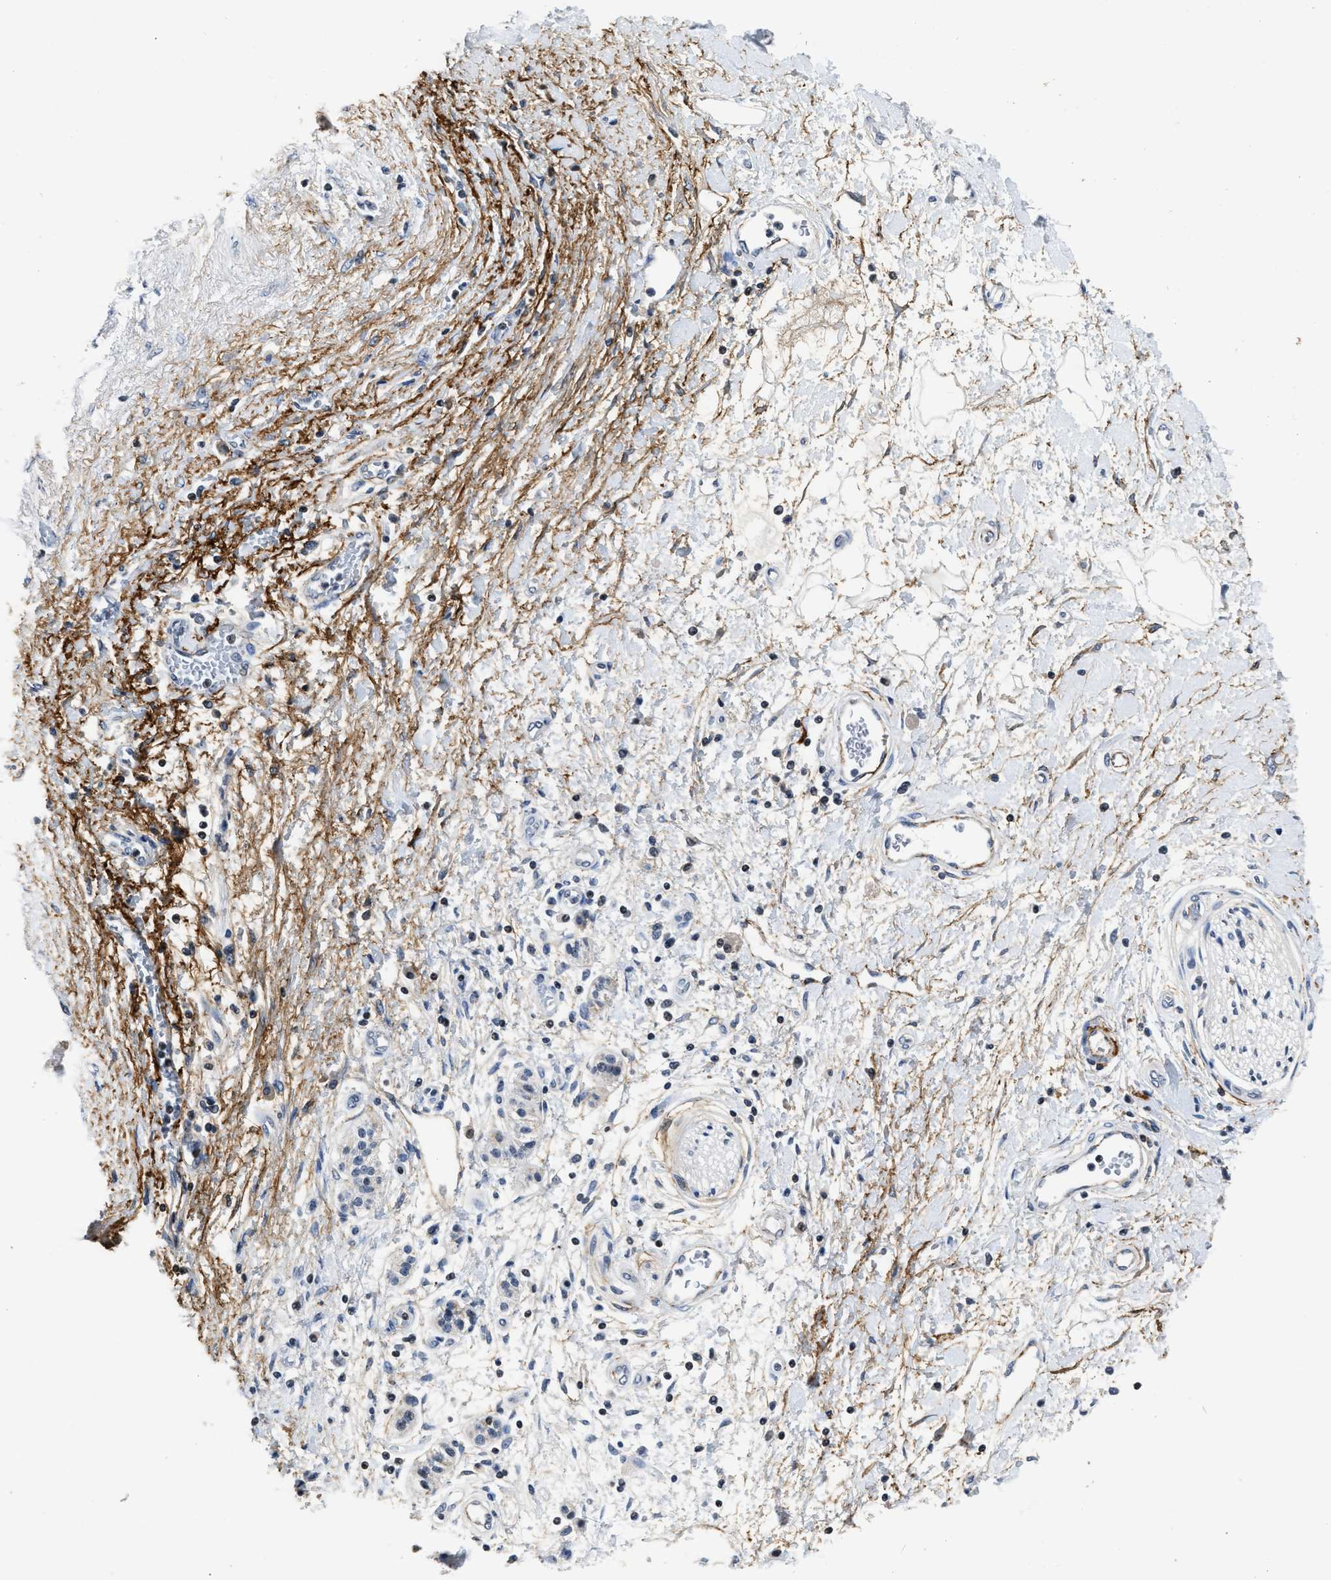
{"staining": {"intensity": "negative", "quantity": "none", "location": "none"}, "tissue": "pancreatic cancer", "cell_type": "Tumor cells", "image_type": "cancer", "snomed": [{"axis": "morphology", "description": "Adenocarcinoma, NOS"}, {"axis": "topography", "description": "Pancreas"}], "caption": "This is an immunohistochemistry (IHC) photomicrograph of human pancreatic cancer (adenocarcinoma). There is no positivity in tumor cells.", "gene": "FBLN2", "patient": {"sex": "female", "age": 60}}